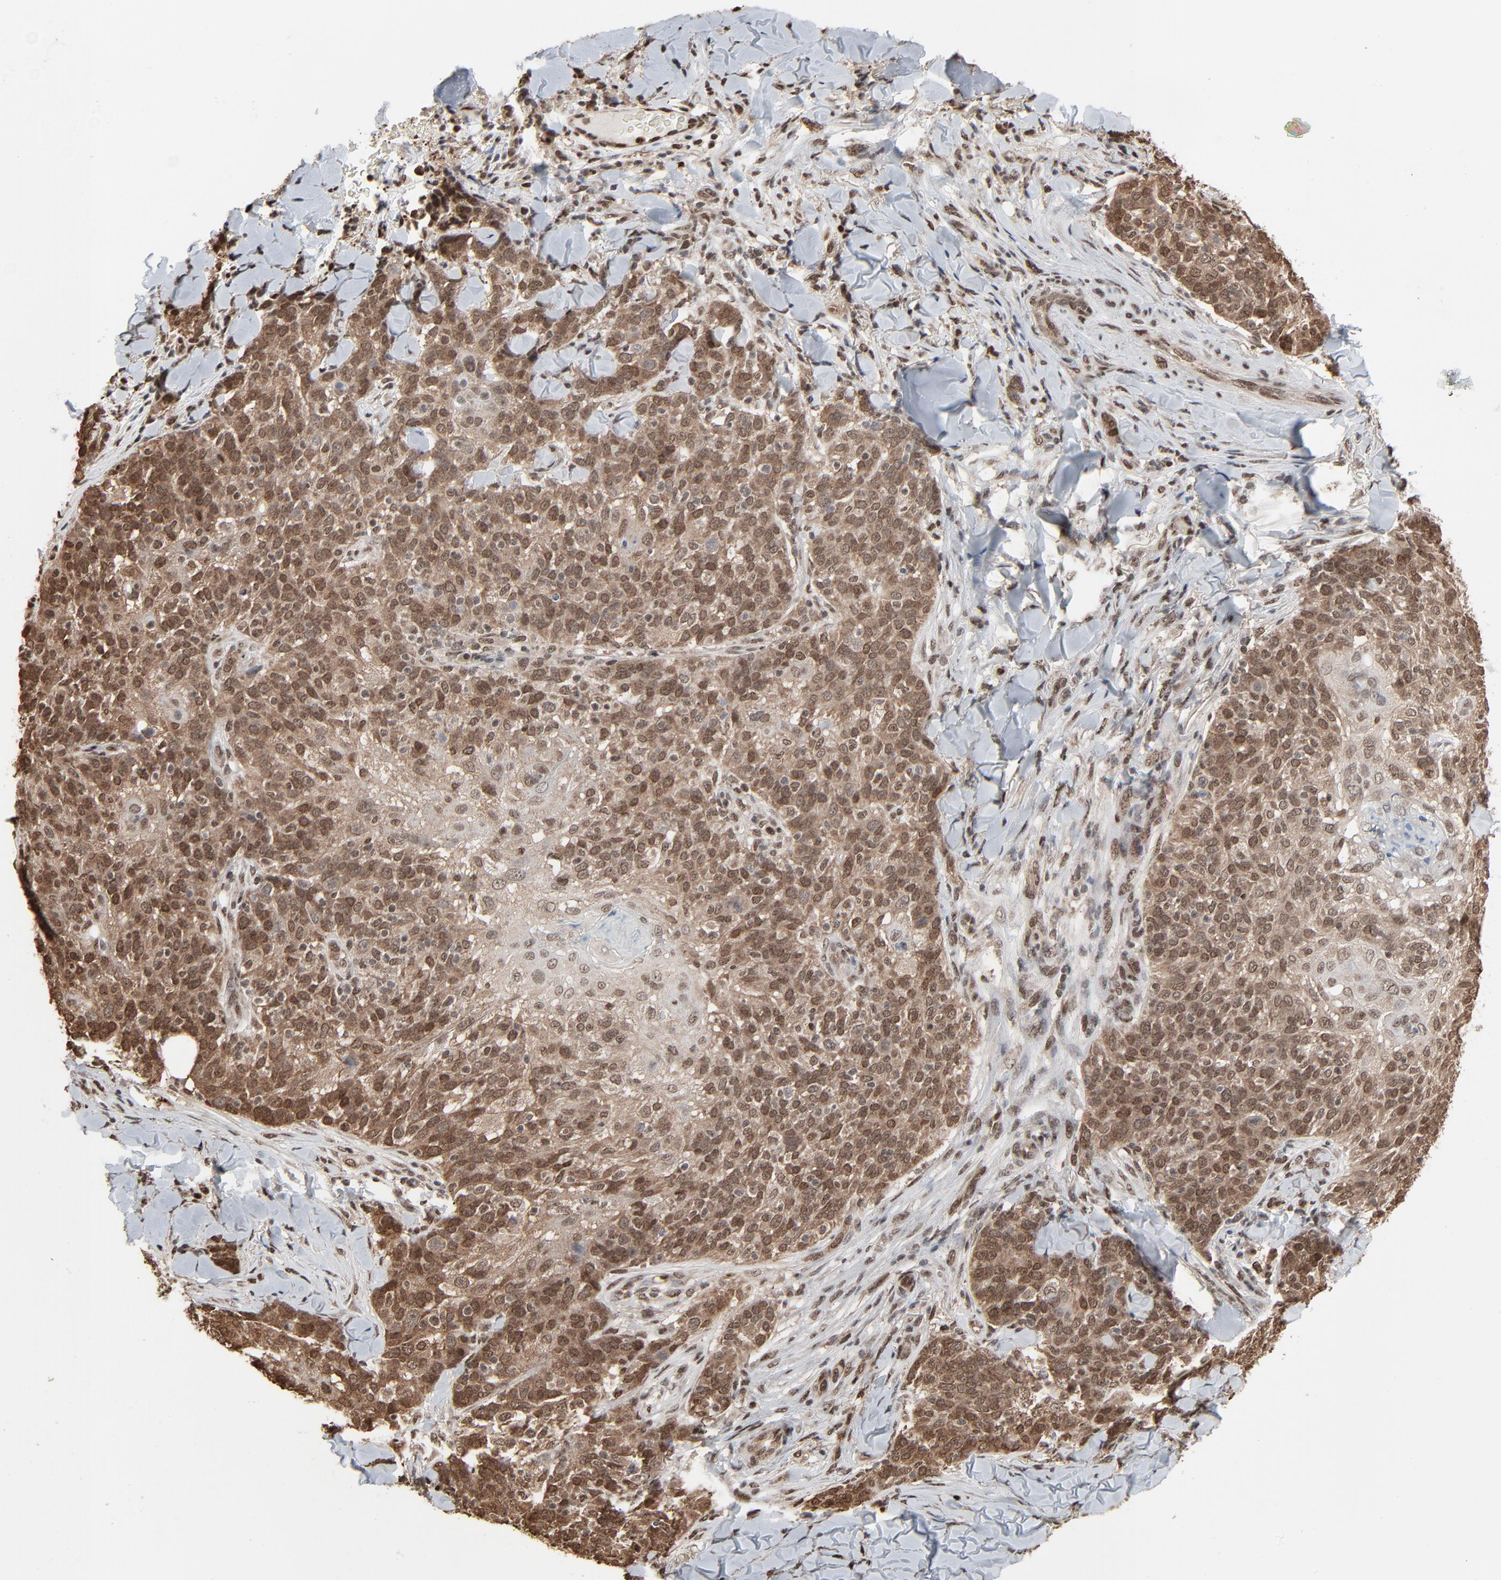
{"staining": {"intensity": "moderate", "quantity": ">75%", "location": "cytoplasmic/membranous,nuclear"}, "tissue": "skin cancer", "cell_type": "Tumor cells", "image_type": "cancer", "snomed": [{"axis": "morphology", "description": "Normal tissue, NOS"}, {"axis": "morphology", "description": "Squamous cell carcinoma, NOS"}, {"axis": "topography", "description": "Skin"}], "caption": "Immunohistochemical staining of human skin squamous cell carcinoma displays medium levels of moderate cytoplasmic/membranous and nuclear protein staining in approximately >75% of tumor cells.", "gene": "MEIS2", "patient": {"sex": "female", "age": 83}}